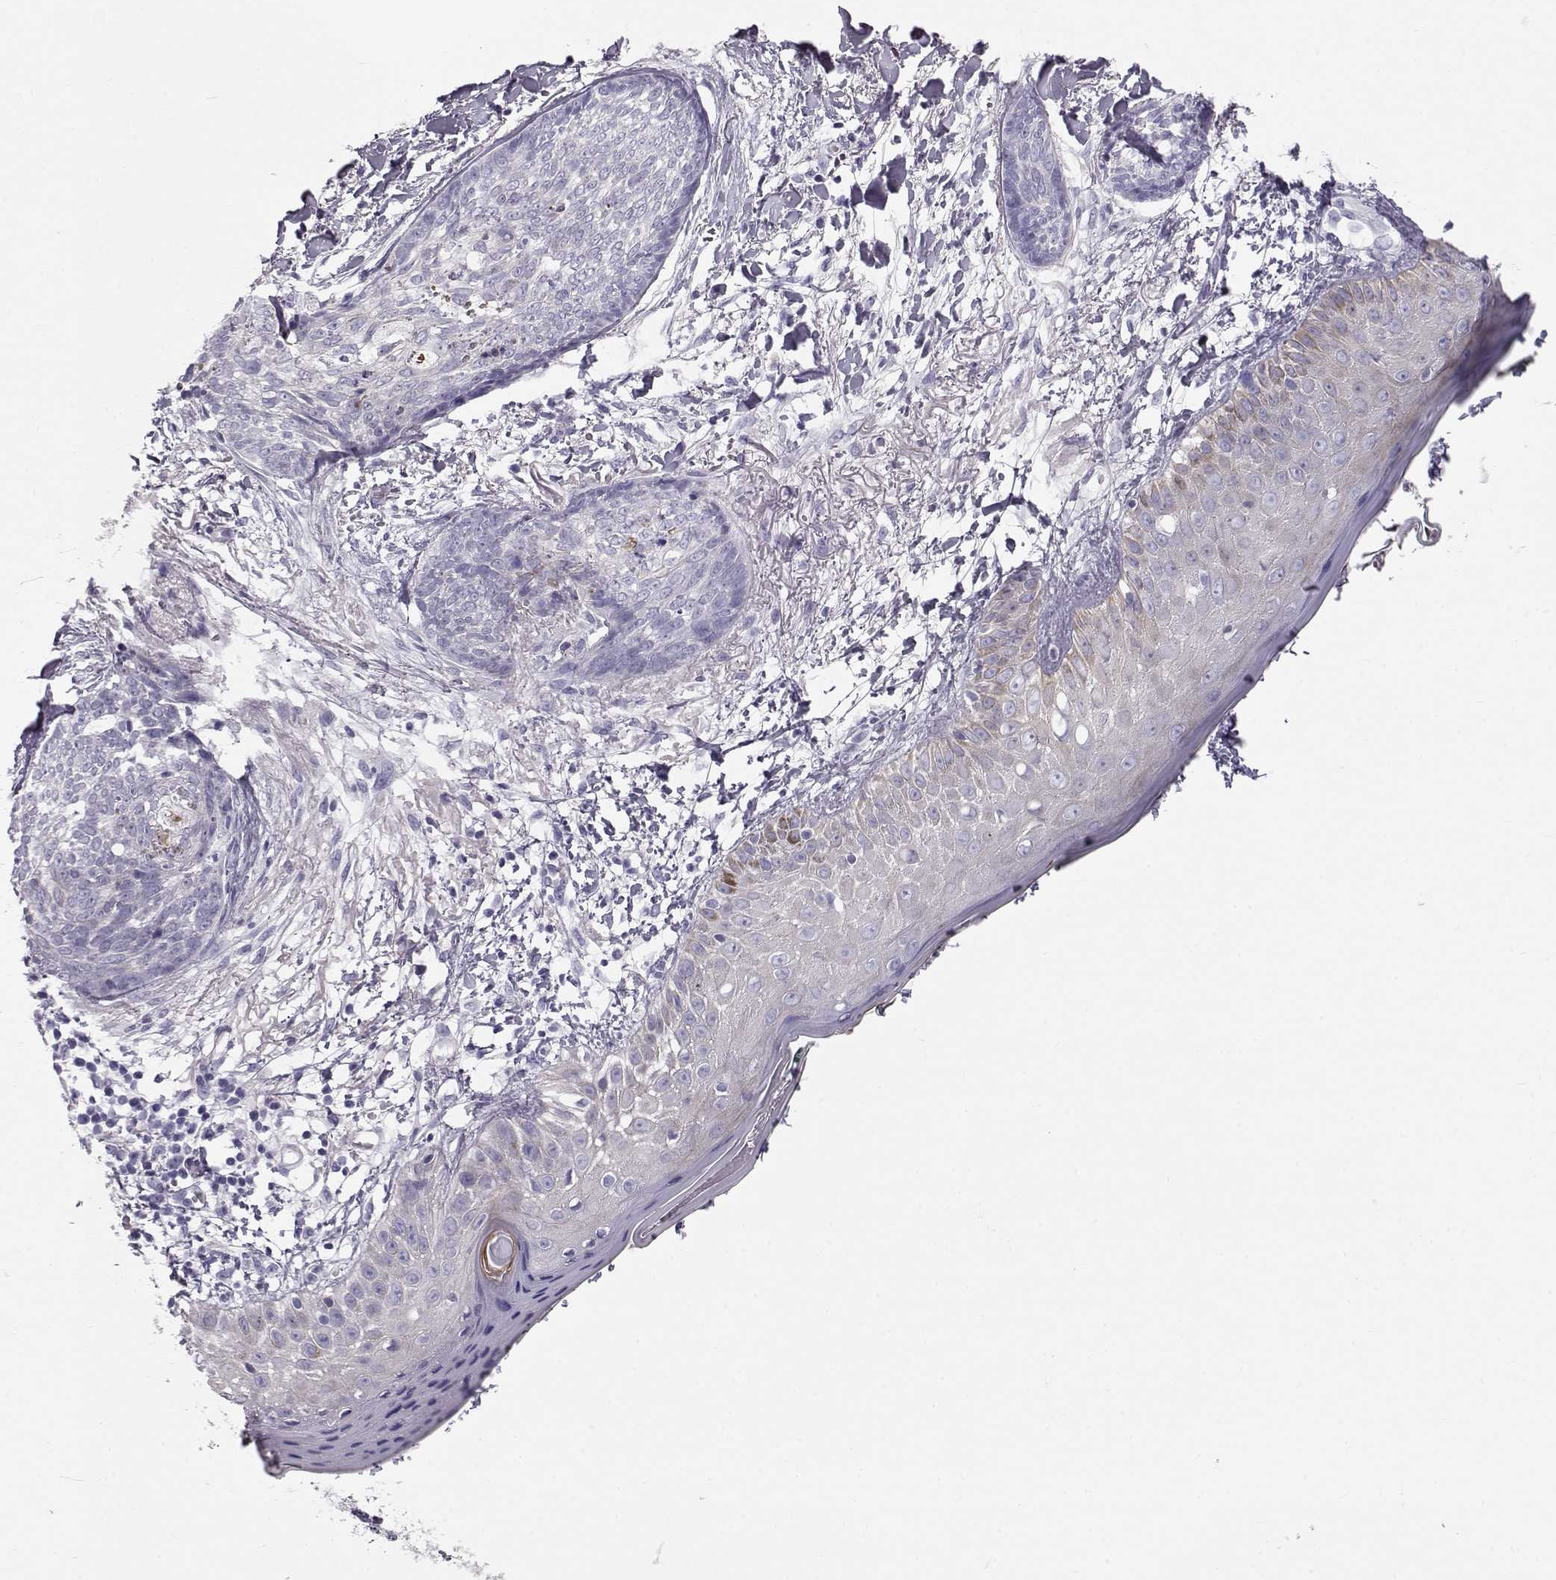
{"staining": {"intensity": "negative", "quantity": "none", "location": "none"}, "tissue": "skin cancer", "cell_type": "Tumor cells", "image_type": "cancer", "snomed": [{"axis": "morphology", "description": "Normal tissue, NOS"}, {"axis": "morphology", "description": "Basal cell carcinoma"}, {"axis": "topography", "description": "Skin"}], "caption": "IHC of human skin cancer (basal cell carcinoma) exhibits no staining in tumor cells. The staining is performed using DAB (3,3'-diaminobenzidine) brown chromogen with nuclei counter-stained in using hematoxylin.", "gene": "GPR26", "patient": {"sex": "male", "age": 84}}